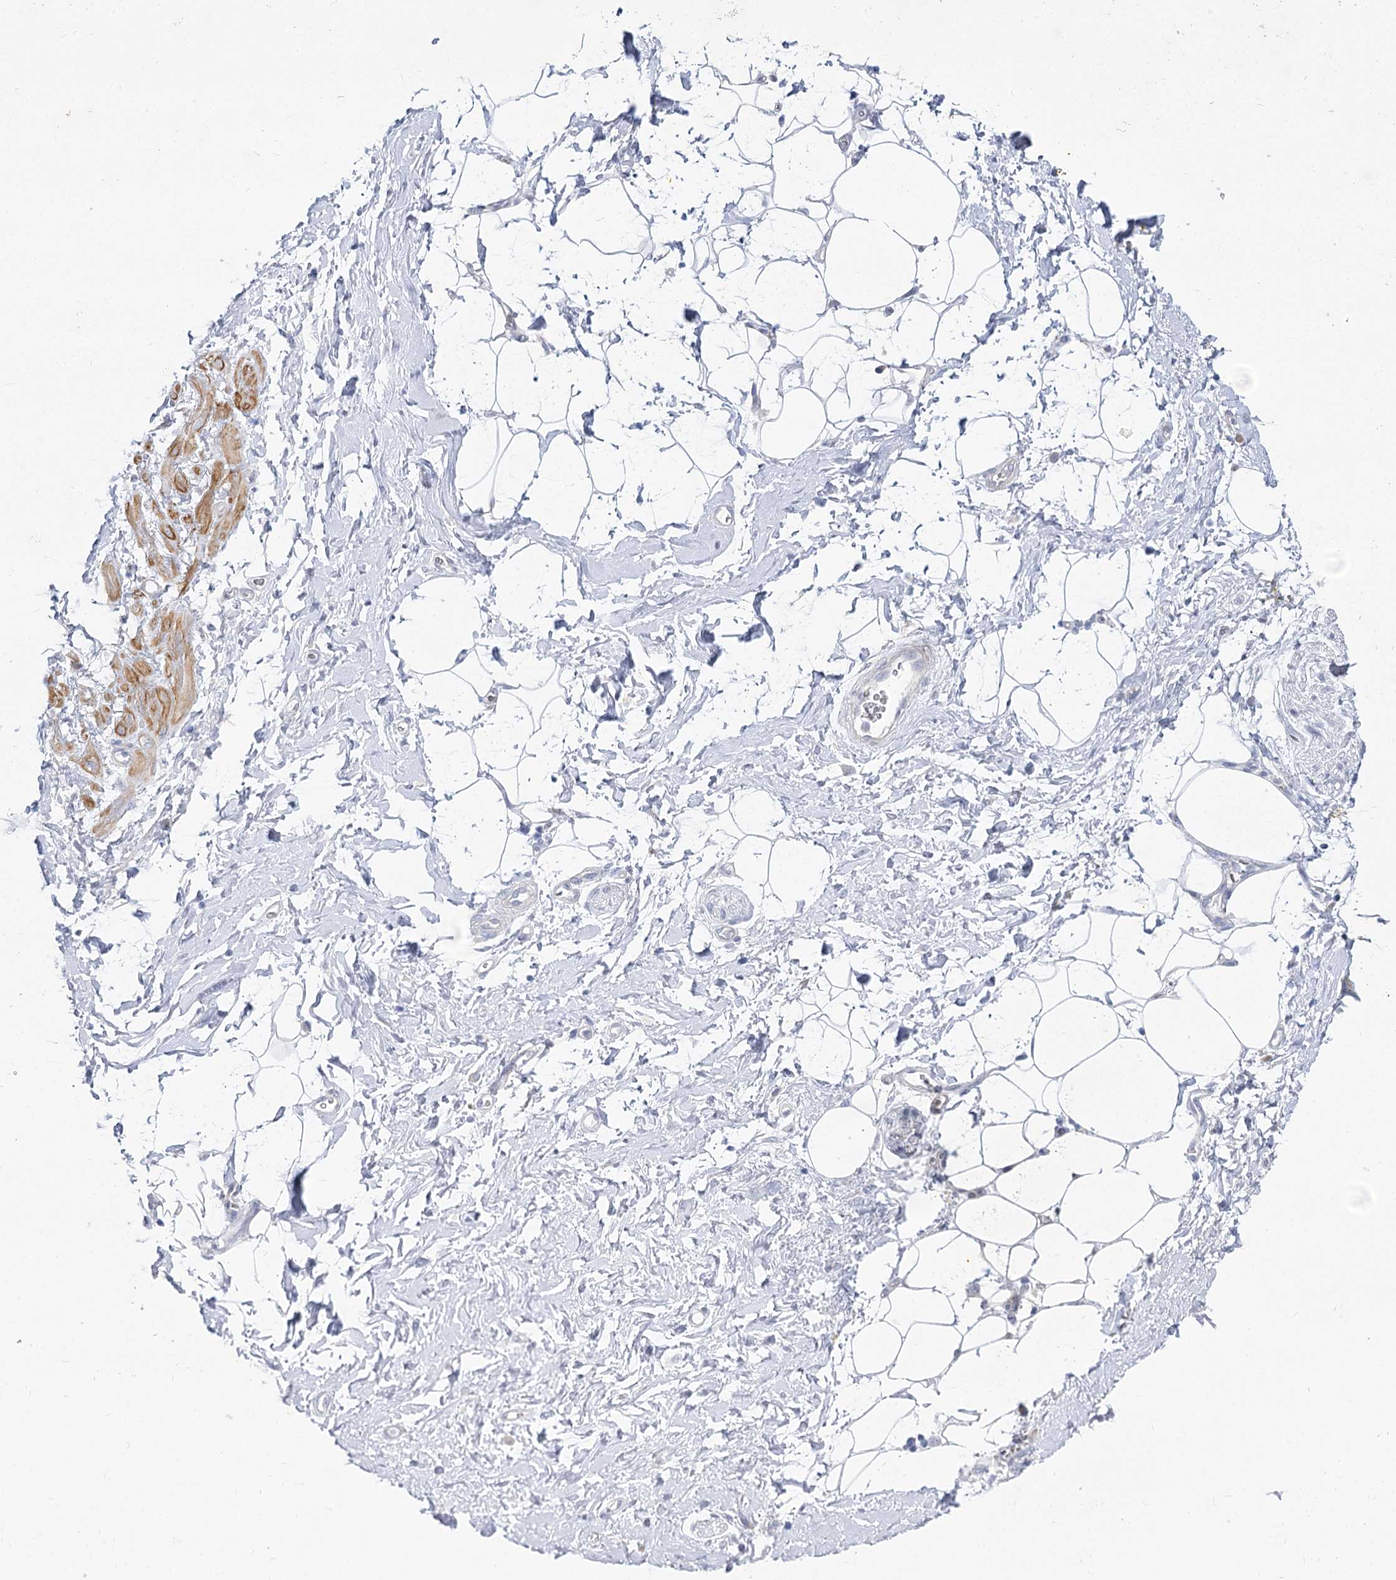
{"staining": {"intensity": "negative", "quantity": "none", "location": "none"}, "tissue": "adipose tissue", "cell_type": "Adipocytes", "image_type": "normal", "snomed": [{"axis": "morphology", "description": "Normal tissue, NOS"}, {"axis": "morphology", "description": "Adenocarcinoma, NOS"}, {"axis": "topography", "description": "Pancreas"}, {"axis": "topography", "description": "Peripheral nerve tissue"}], "caption": "Immunohistochemical staining of normal human adipose tissue demonstrates no significant staining in adipocytes.", "gene": "ARSI", "patient": {"sex": "male", "age": 59}}